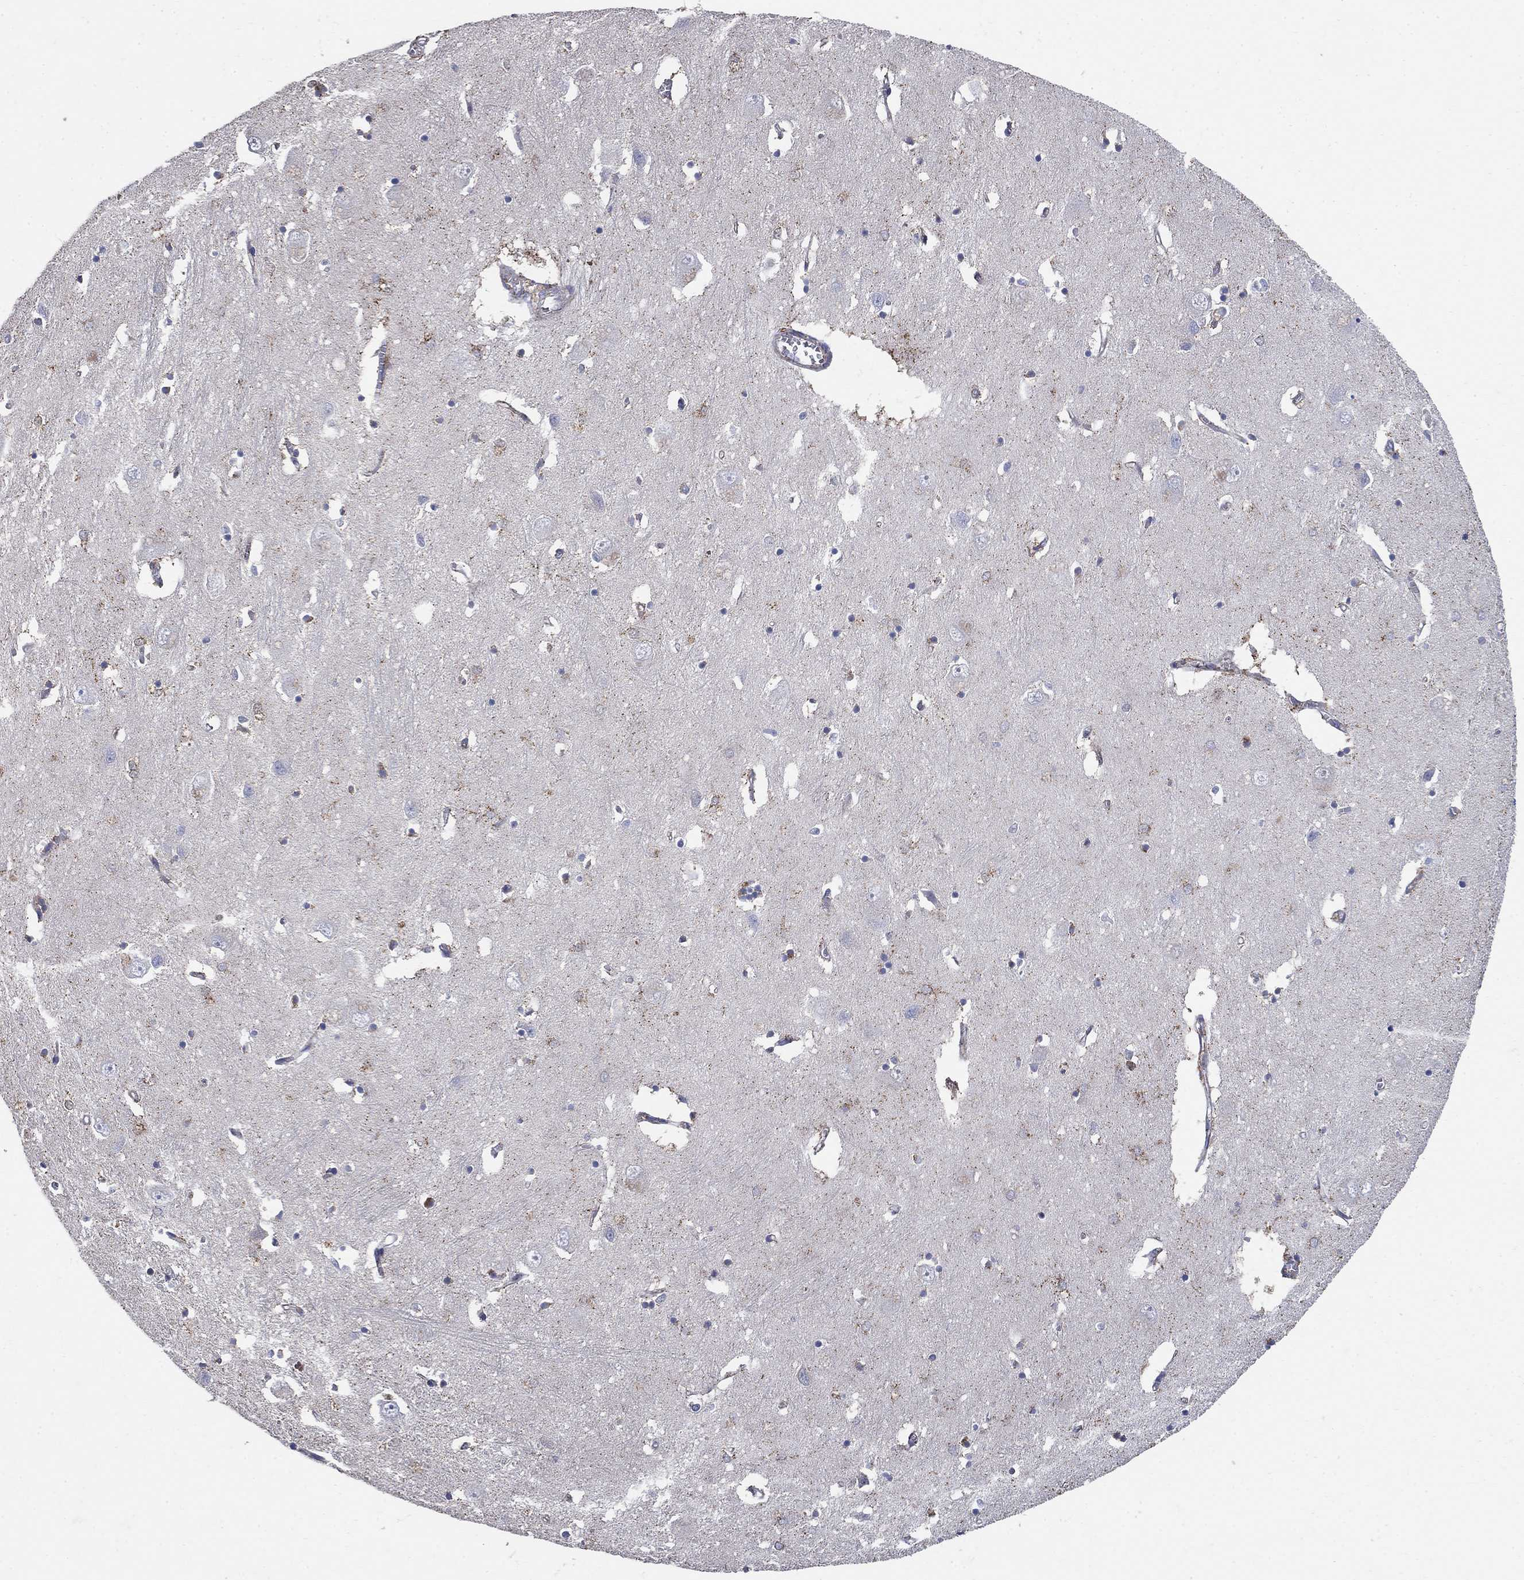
{"staining": {"intensity": "strong", "quantity": "<25%", "location": "cytoplasmic/membranous"}, "tissue": "caudate", "cell_type": "Glial cells", "image_type": "normal", "snomed": [{"axis": "morphology", "description": "Normal tissue, NOS"}, {"axis": "topography", "description": "Lateral ventricle wall"}], "caption": "A medium amount of strong cytoplasmic/membranous positivity is seen in approximately <25% of glial cells in benign caudate. Using DAB (3,3'-diaminobenzidine) (brown) and hematoxylin (blue) stains, captured at high magnification using brightfield microscopy.", "gene": "PNPLA2", "patient": {"sex": "male", "age": 54}}